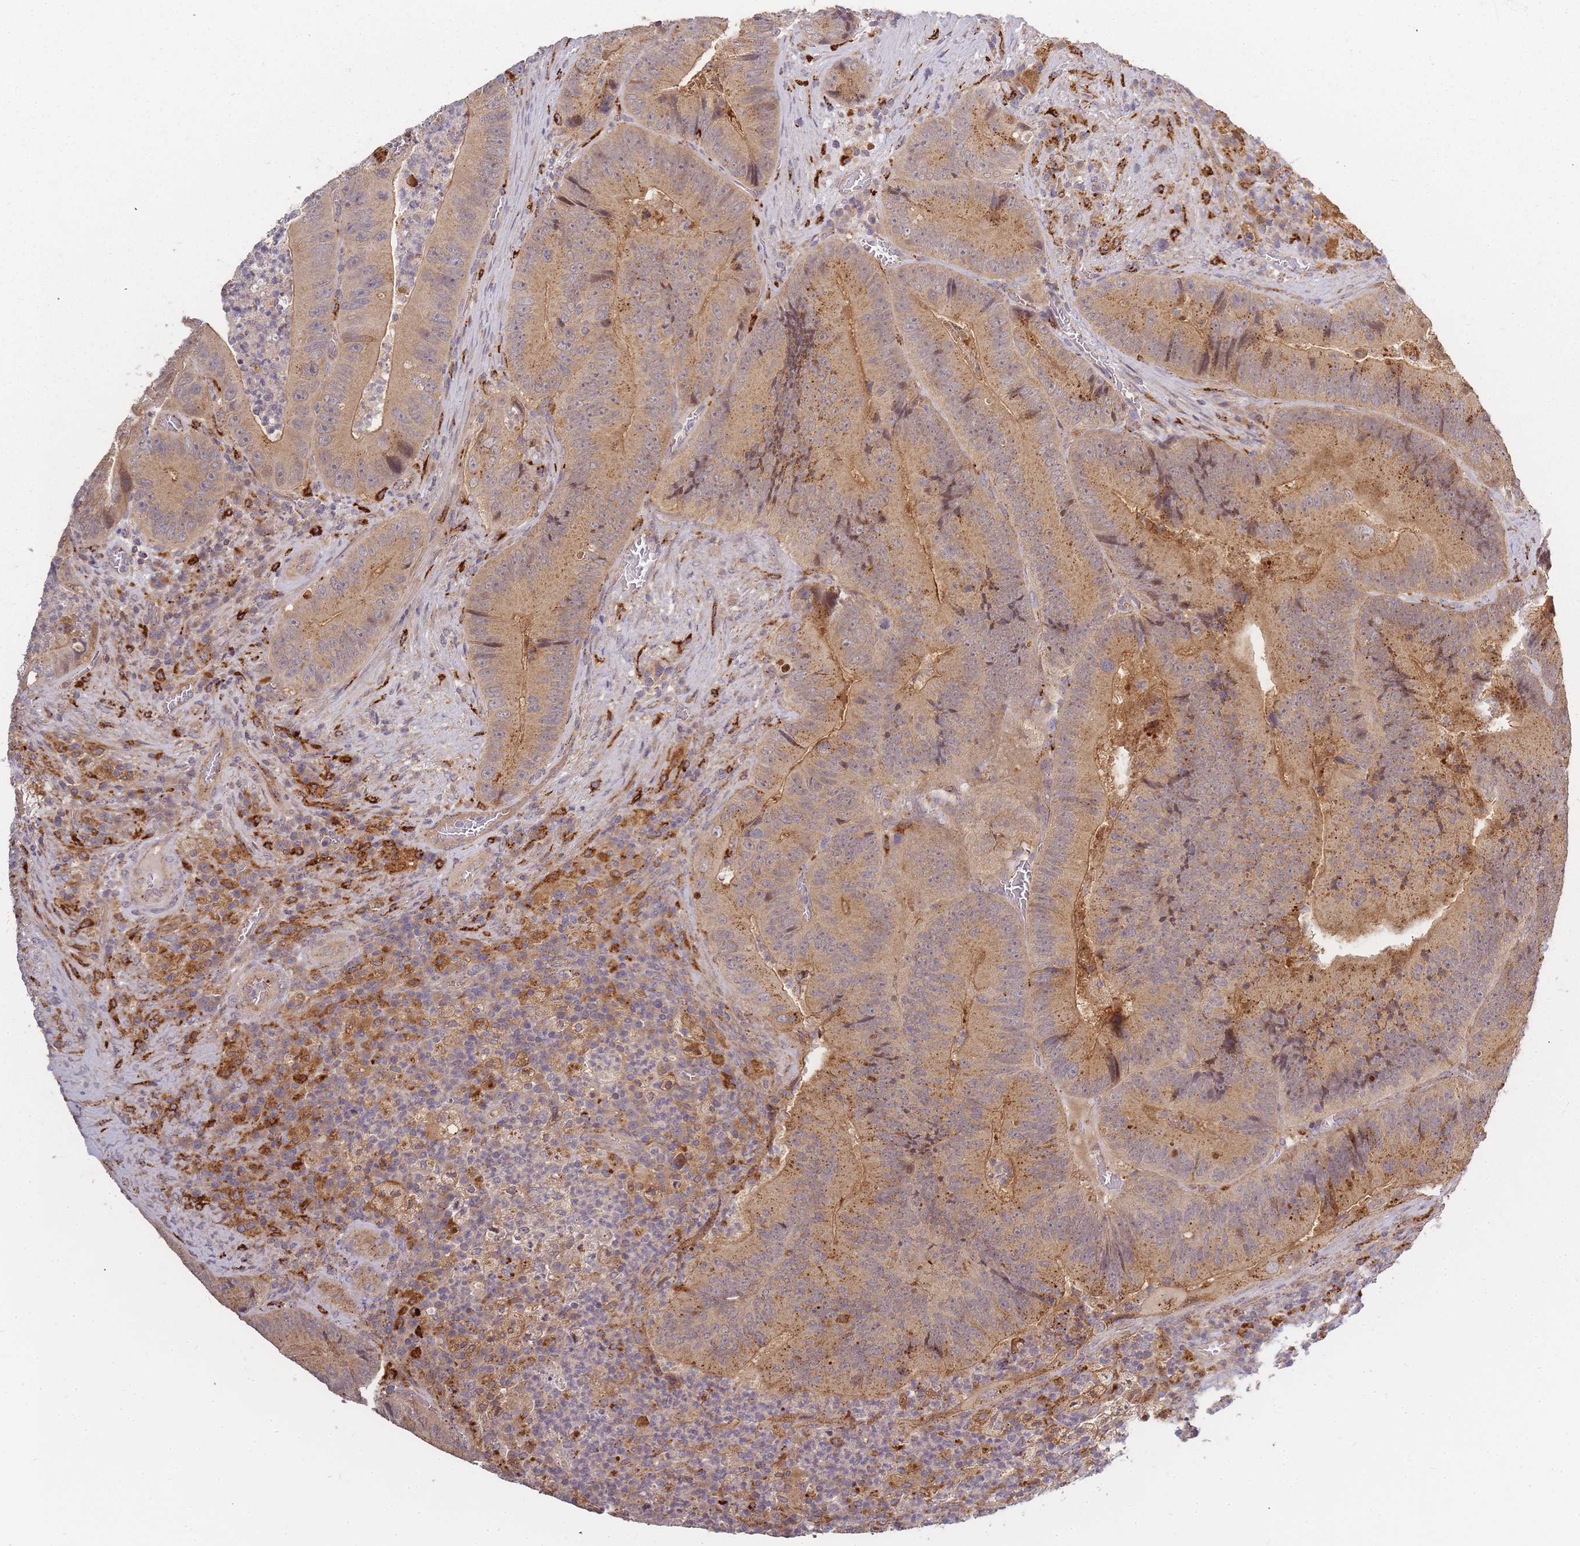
{"staining": {"intensity": "moderate", "quantity": ">75%", "location": "cytoplasmic/membranous"}, "tissue": "colorectal cancer", "cell_type": "Tumor cells", "image_type": "cancer", "snomed": [{"axis": "morphology", "description": "Adenocarcinoma, NOS"}, {"axis": "topography", "description": "Colon"}], "caption": "Immunohistochemical staining of adenocarcinoma (colorectal) exhibits moderate cytoplasmic/membranous protein staining in about >75% of tumor cells.", "gene": "ATG5", "patient": {"sex": "female", "age": 86}}